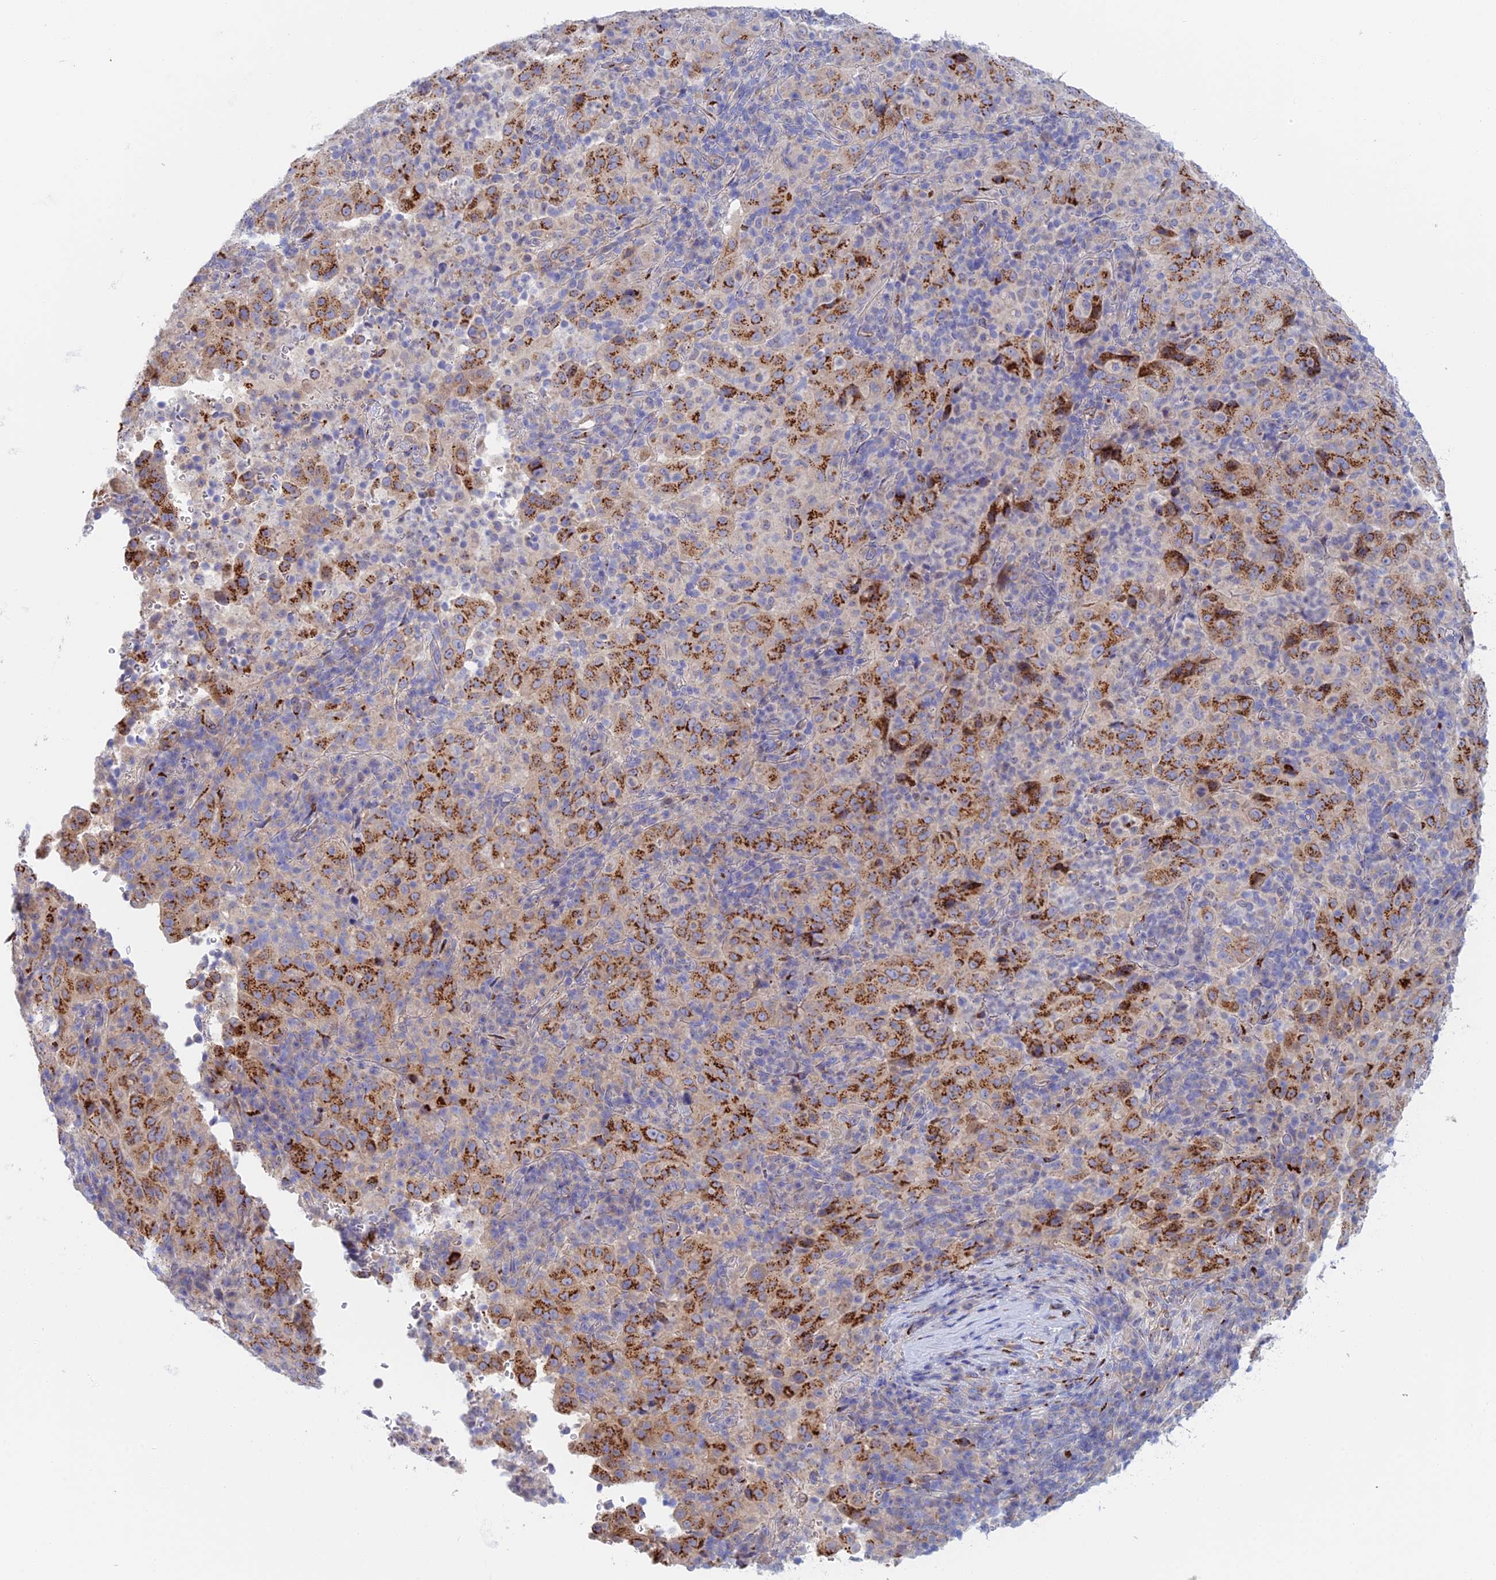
{"staining": {"intensity": "strong", "quantity": "25%-75%", "location": "cytoplasmic/membranous"}, "tissue": "pancreatic cancer", "cell_type": "Tumor cells", "image_type": "cancer", "snomed": [{"axis": "morphology", "description": "Adenocarcinoma, NOS"}, {"axis": "topography", "description": "Pancreas"}], "caption": "The photomicrograph demonstrates a brown stain indicating the presence of a protein in the cytoplasmic/membranous of tumor cells in pancreatic cancer. Ihc stains the protein in brown and the nuclei are stained blue.", "gene": "SLC24A3", "patient": {"sex": "male", "age": 63}}